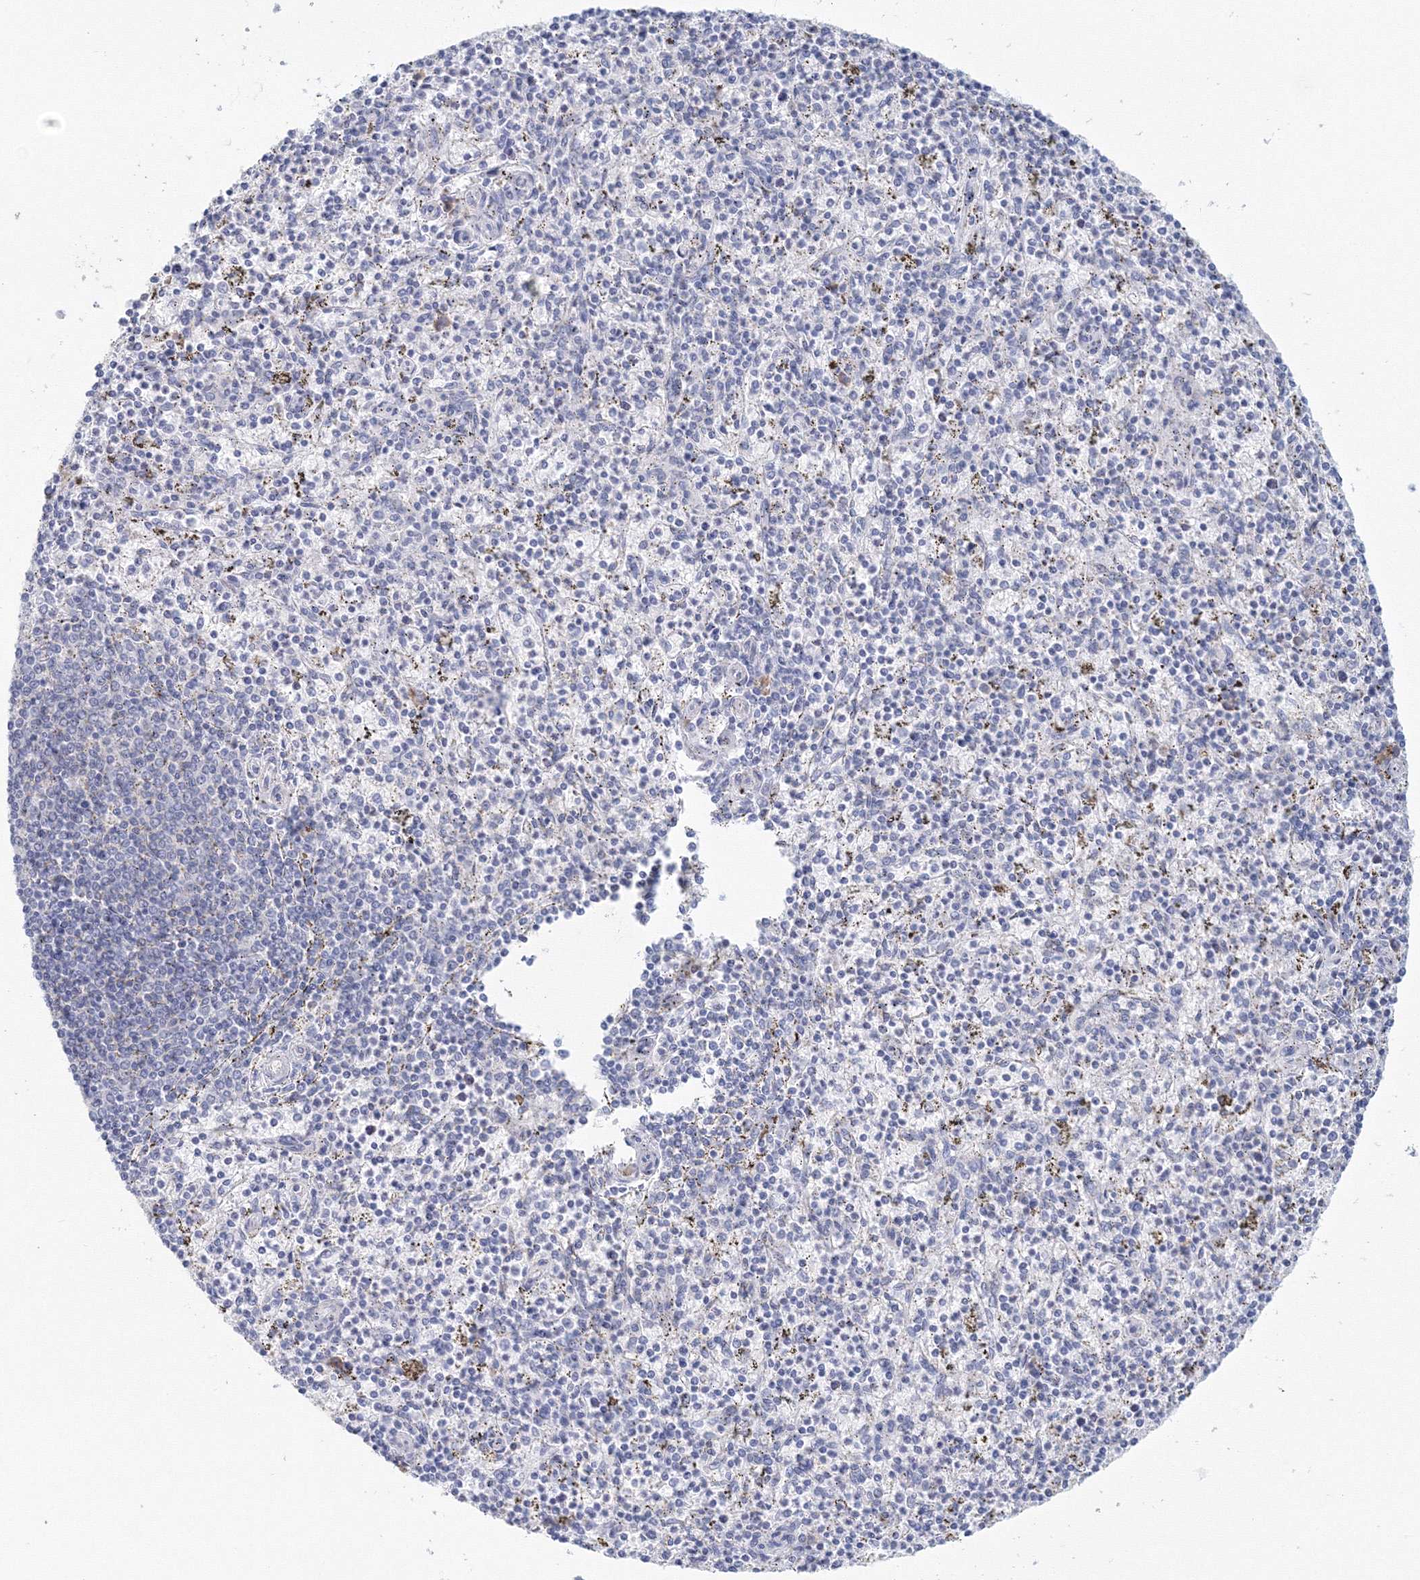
{"staining": {"intensity": "negative", "quantity": "none", "location": "none"}, "tissue": "spleen", "cell_type": "Cells in red pulp", "image_type": "normal", "snomed": [{"axis": "morphology", "description": "Normal tissue, NOS"}, {"axis": "topography", "description": "Spleen"}], "caption": "DAB (3,3'-diaminobenzidine) immunohistochemical staining of benign spleen exhibits no significant expression in cells in red pulp.", "gene": "VSIG1", "patient": {"sex": "male", "age": 72}}